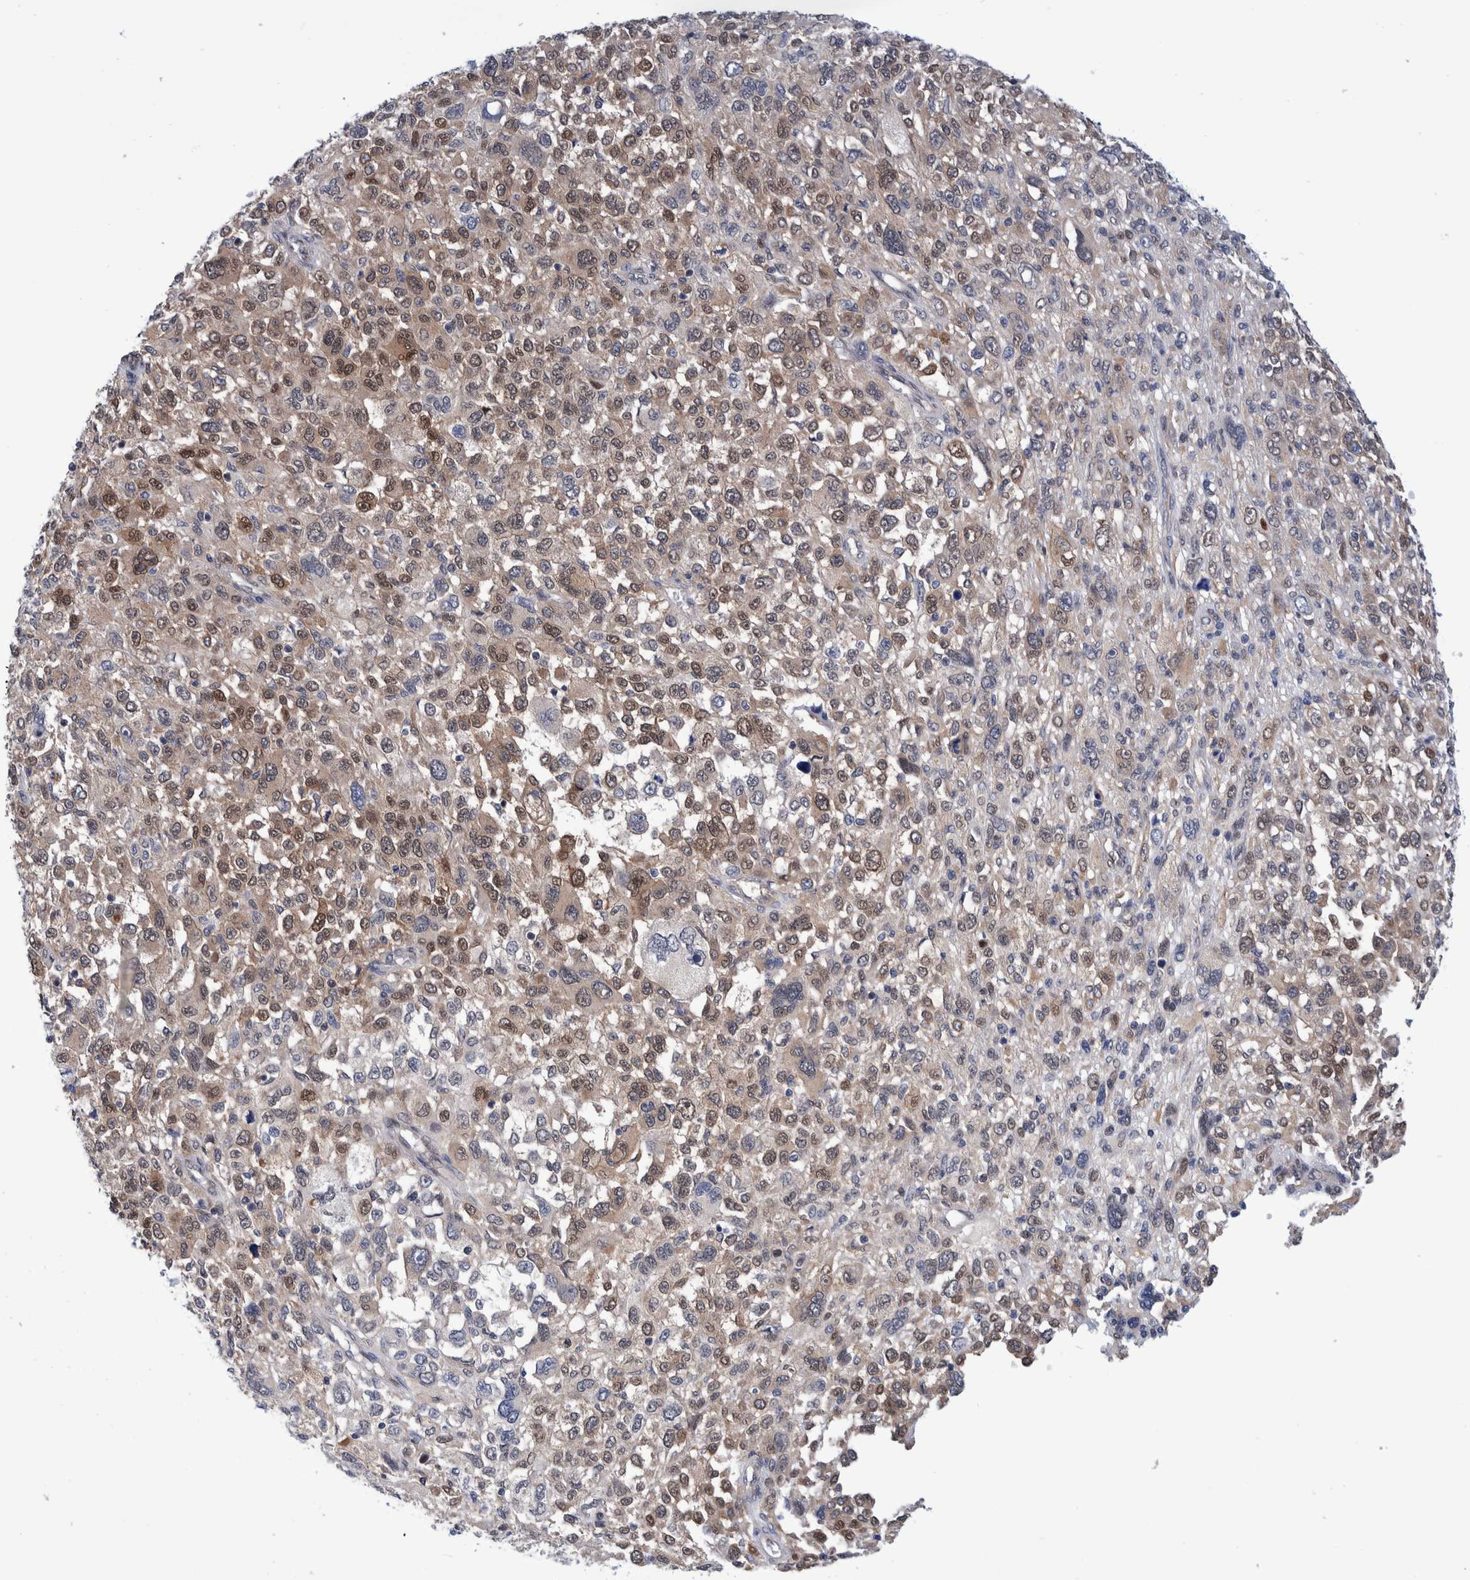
{"staining": {"intensity": "moderate", "quantity": ">75%", "location": "nuclear"}, "tissue": "melanoma", "cell_type": "Tumor cells", "image_type": "cancer", "snomed": [{"axis": "morphology", "description": "Malignant melanoma, NOS"}, {"axis": "topography", "description": "Skin"}], "caption": "A histopathology image of malignant melanoma stained for a protein exhibits moderate nuclear brown staining in tumor cells. (DAB (3,3'-diaminobenzidine) IHC with brightfield microscopy, high magnification).", "gene": "PFAS", "patient": {"sex": "female", "age": 55}}